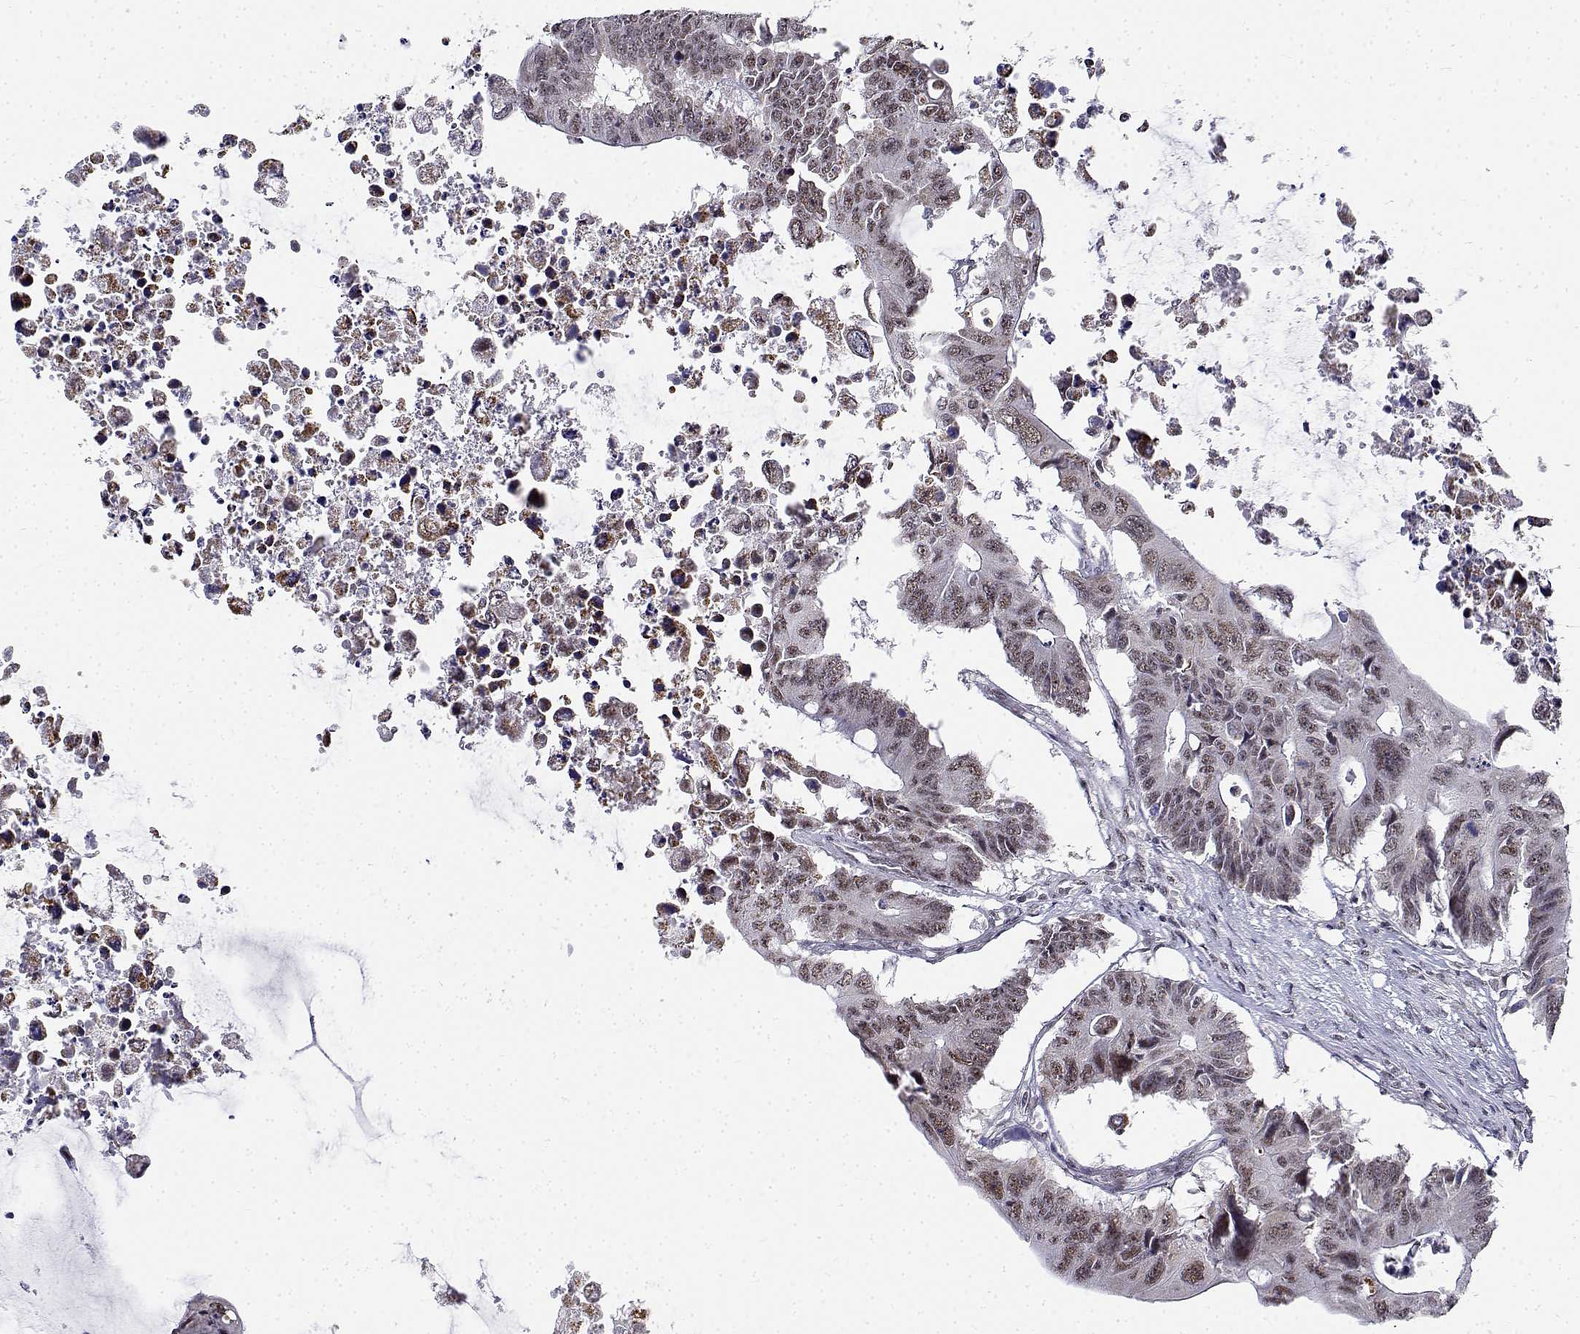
{"staining": {"intensity": "weak", "quantity": "25%-75%", "location": "nuclear"}, "tissue": "colorectal cancer", "cell_type": "Tumor cells", "image_type": "cancer", "snomed": [{"axis": "morphology", "description": "Adenocarcinoma, NOS"}, {"axis": "topography", "description": "Colon"}], "caption": "Immunohistochemistry (IHC) histopathology image of human adenocarcinoma (colorectal) stained for a protein (brown), which demonstrates low levels of weak nuclear staining in about 25%-75% of tumor cells.", "gene": "BCAS2", "patient": {"sex": "male", "age": 71}}